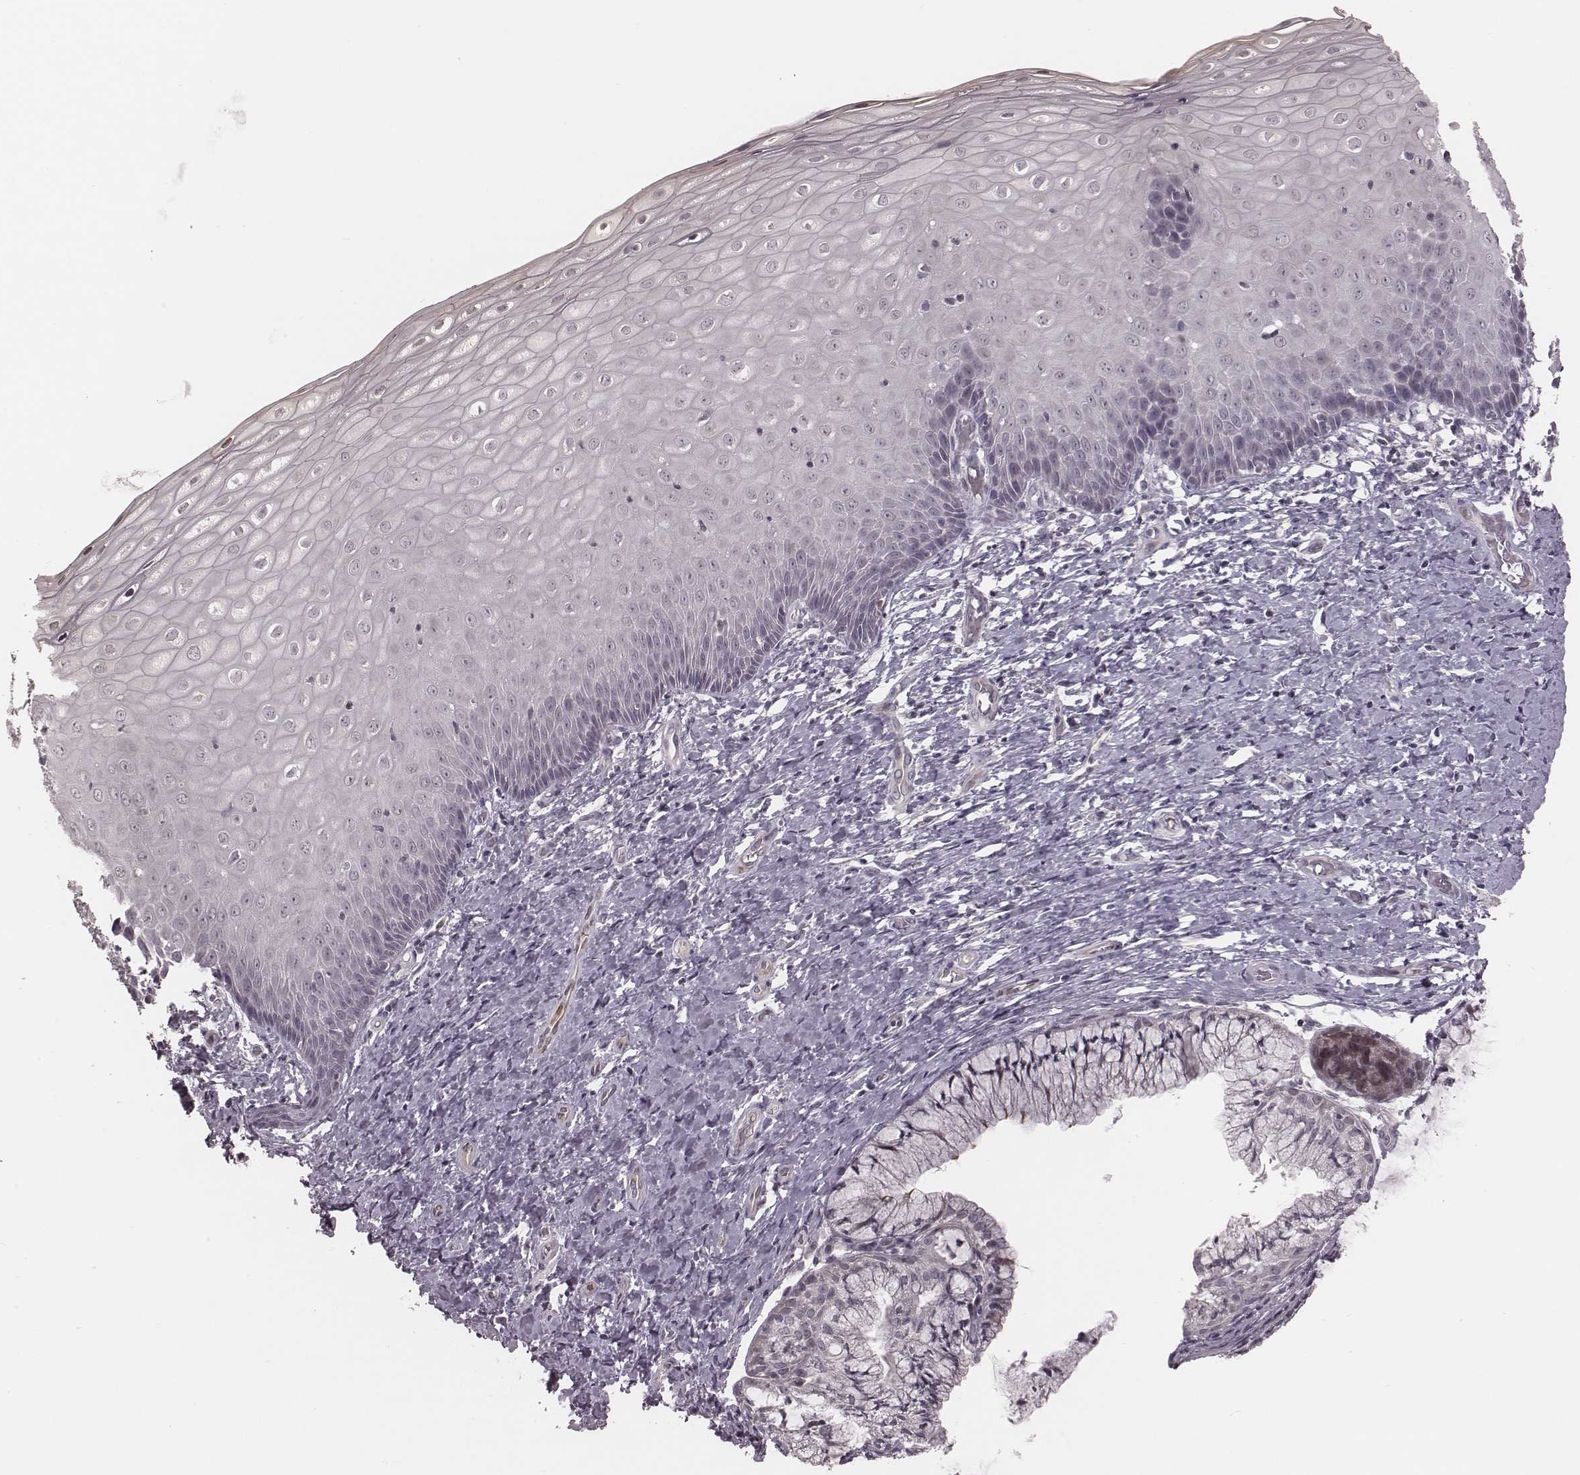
{"staining": {"intensity": "negative", "quantity": "none", "location": "none"}, "tissue": "cervix", "cell_type": "Glandular cells", "image_type": "normal", "snomed": [{"axis": "morphology", "description": "Normal tissue, NOS"}, {"axis": "topography", "description": "Cervix"}], "caption": "Immunohistochemistry histopathology image of unremarkable cervix: human cervix stained with DAB (3,3'-diaminobenzidine) shows no significant protein staining in glandular cells. The staining is performed using DAB (3,3'-diaminobenzidine) brown chromogen with nuclei counter-stained in using hematoxylin.", "gene": "IQCG", "patient": {"sex": "female", "age": 37}}